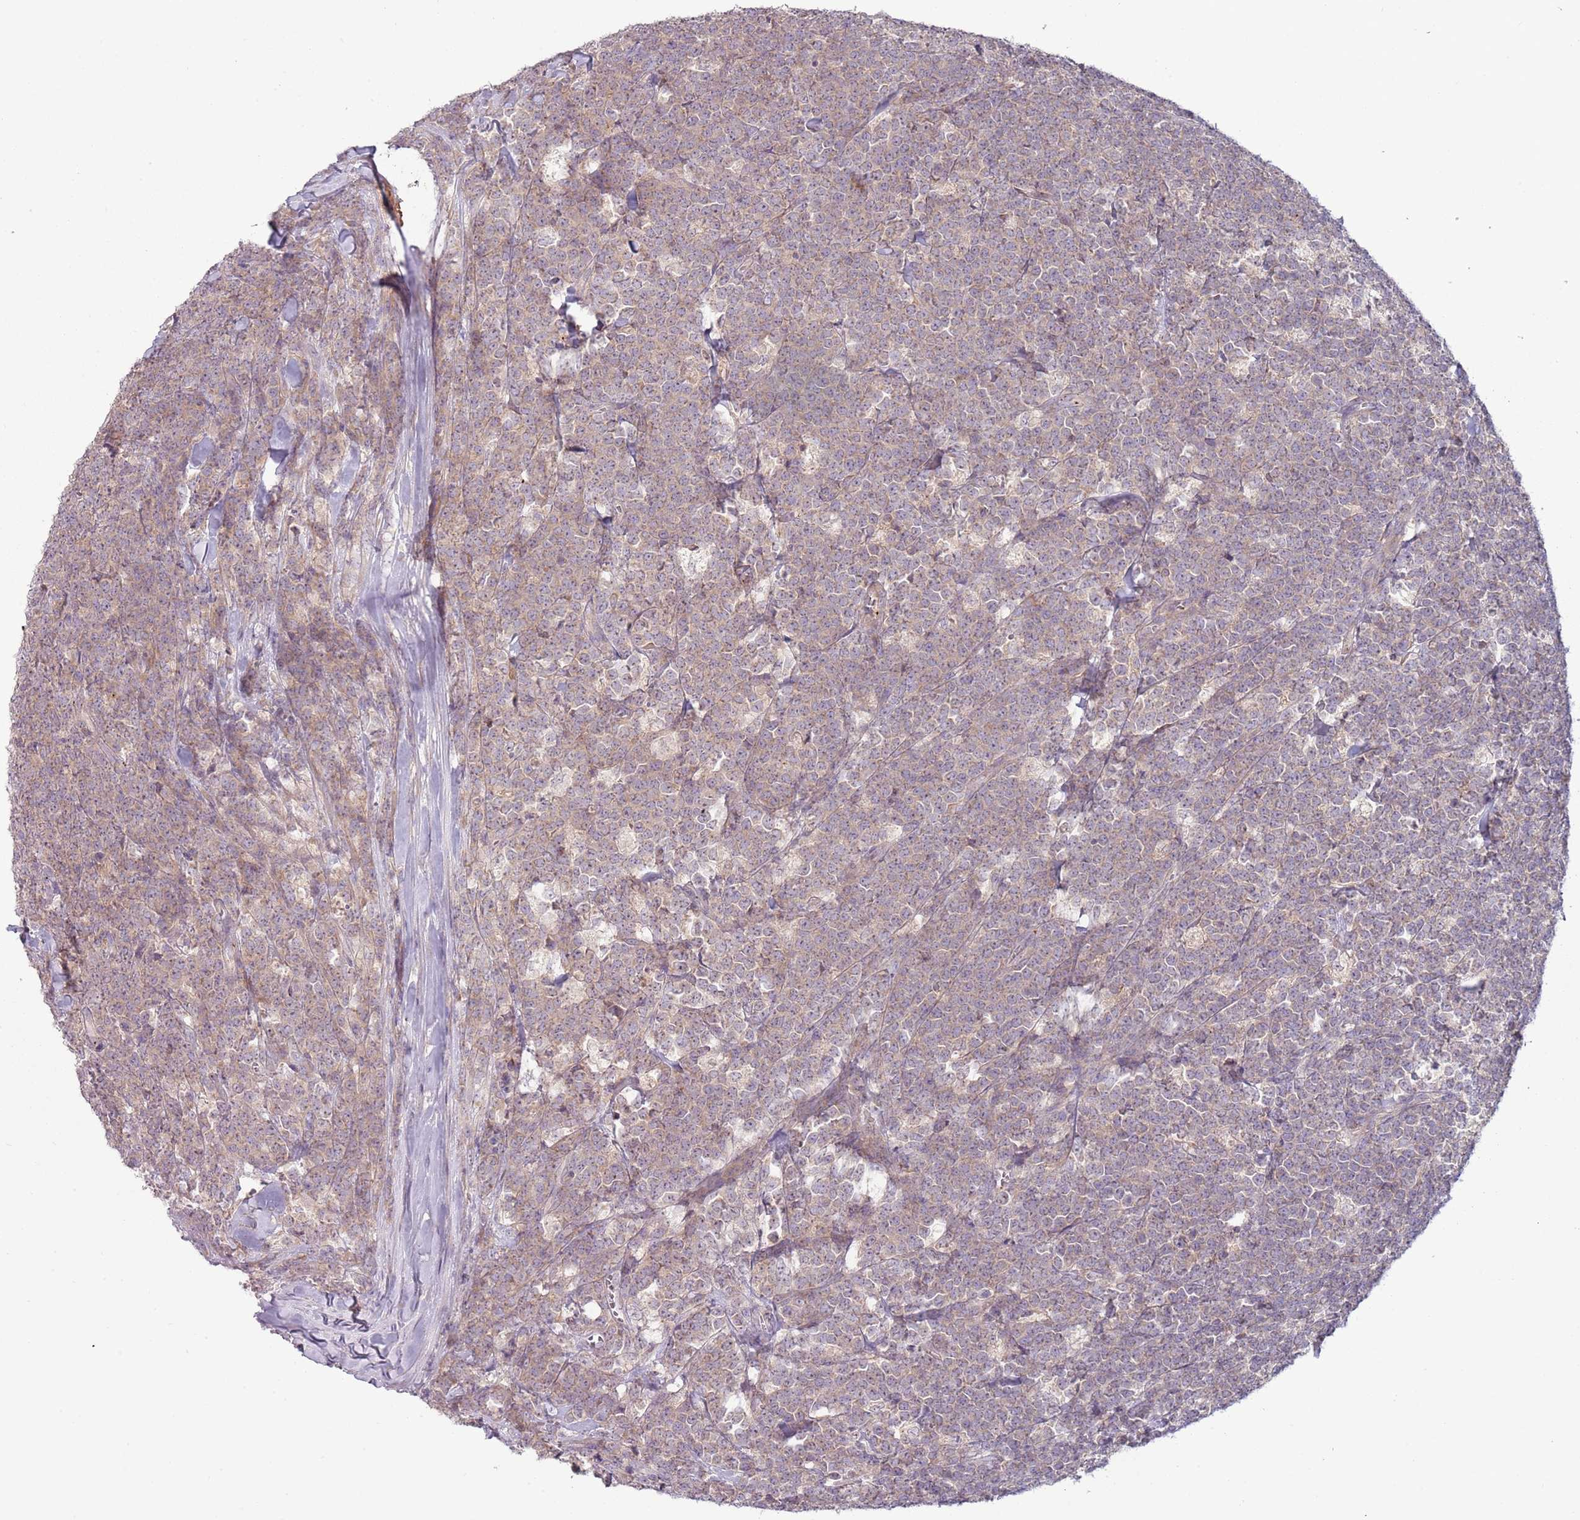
{"staining": {"intensity": "weak", "quantity": "<25%", "location": "cytoplasmic/membranous"}, "tissue": "lymphoma", "cell_type": "Tumor cells", "image_type": "cancer", "snomed": [{"axis": "morphology", "description": "Malignant lymphoma, non-Hodgkin's type, High grade"}, {"axis": "topography", "description": "Small intestine"}, {"axis": "topography", "description": "Colon"}], "caption": "High power microscopy image of an IHC image of lymphoma, revealing no significant expression in tumor cells.", "gene": "DTD2", "patient": {"sex": "male", "age": 8}}